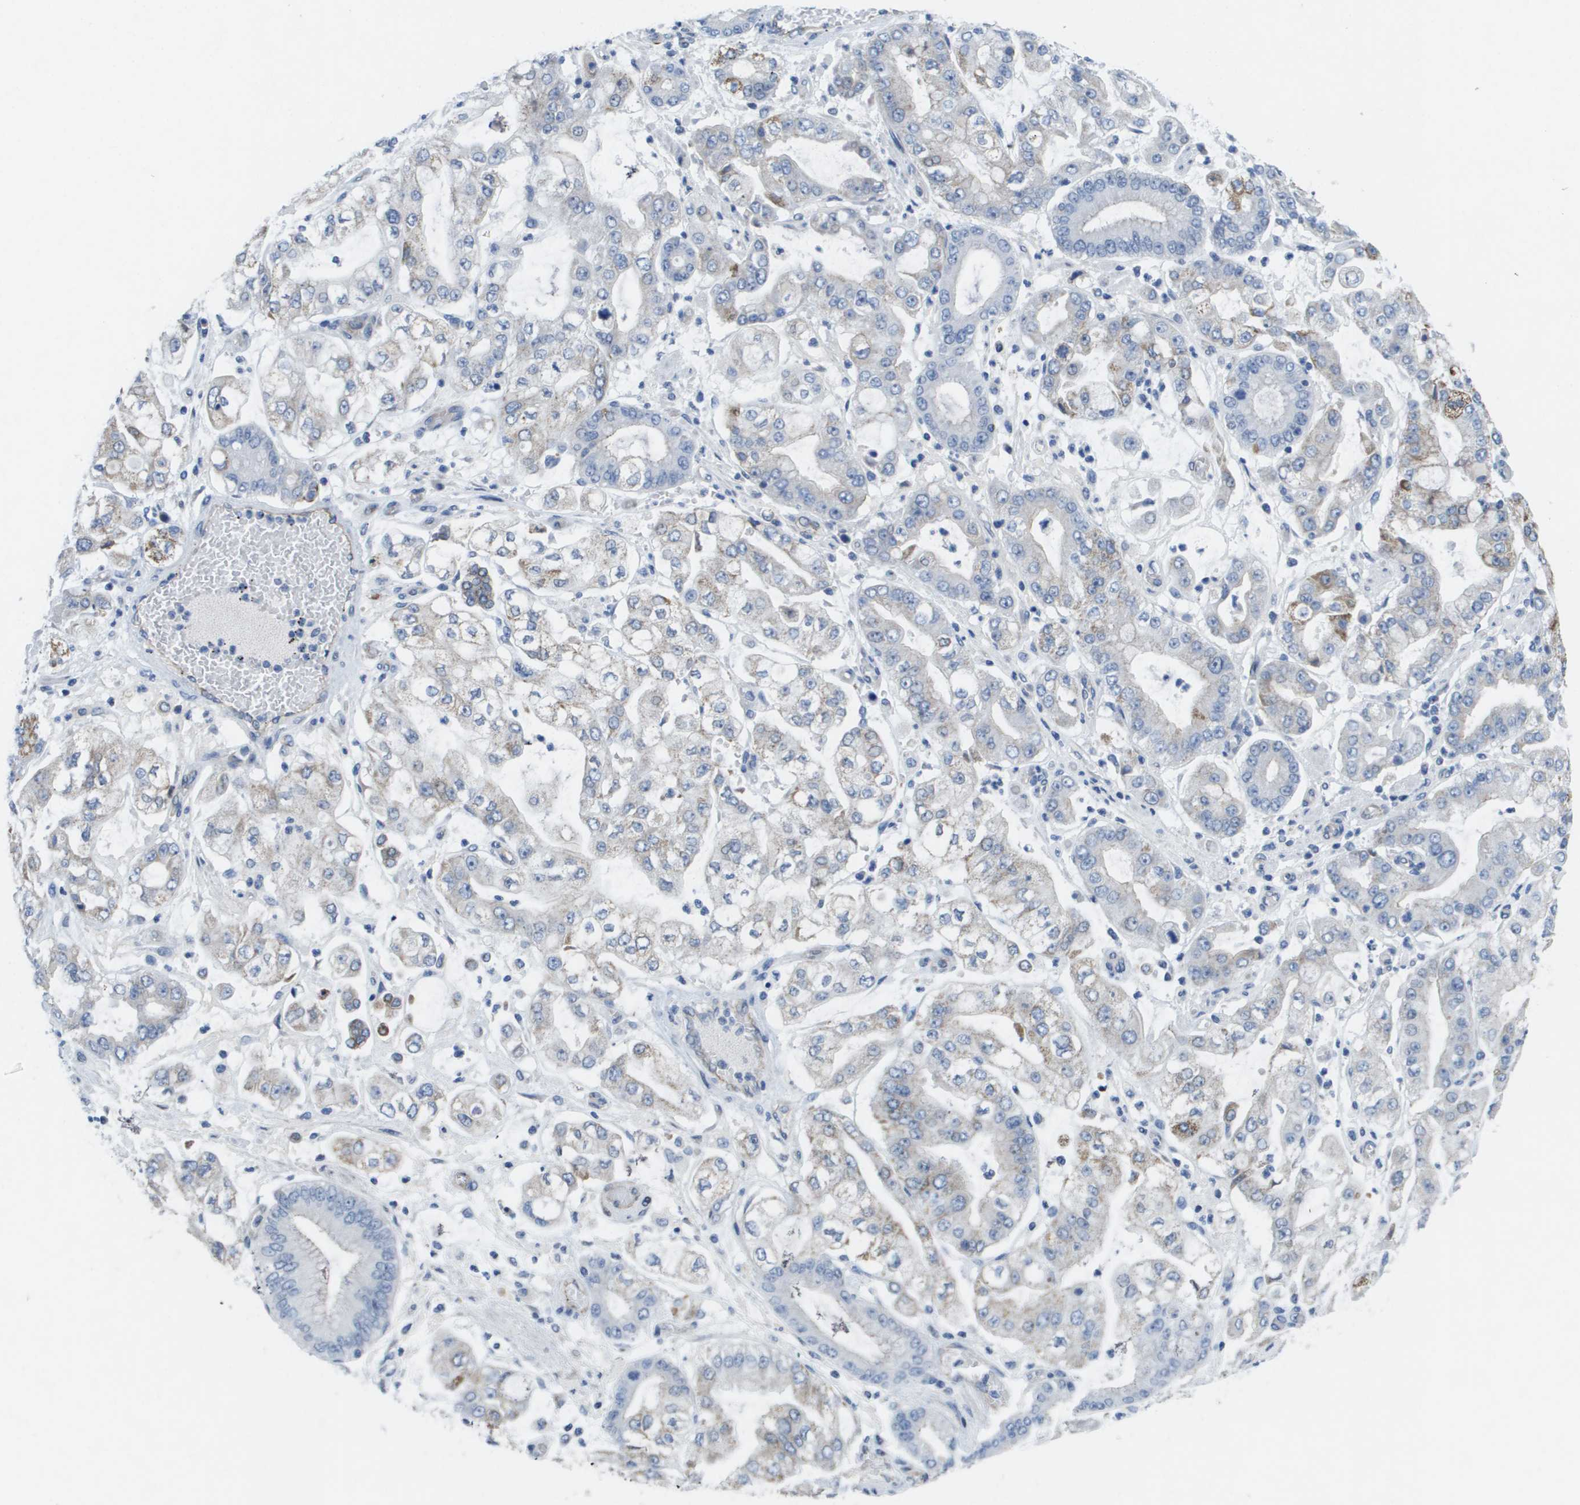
{"staining": {"intensity": "moderate", "quantity": "<25%", "location": "cytoplasmic/membranous"}, "tissue": "stomach cancer", "cell_type": "Tumor cells", "image_type": "cancer", "snomed": [{"axis": "morphology", "description": "Adenocarcinoma, NOS"}, {"axis": "topography", "description": "Stomach"}], "caption": "This image exhibits immunohistochemistry staining of human stomach cancer, with low moderate cytoplasmic/membranous staining in about <25% of tumor cells.", "gene": "TMEM223", "patient": {"sex": "male", "age": 76}}